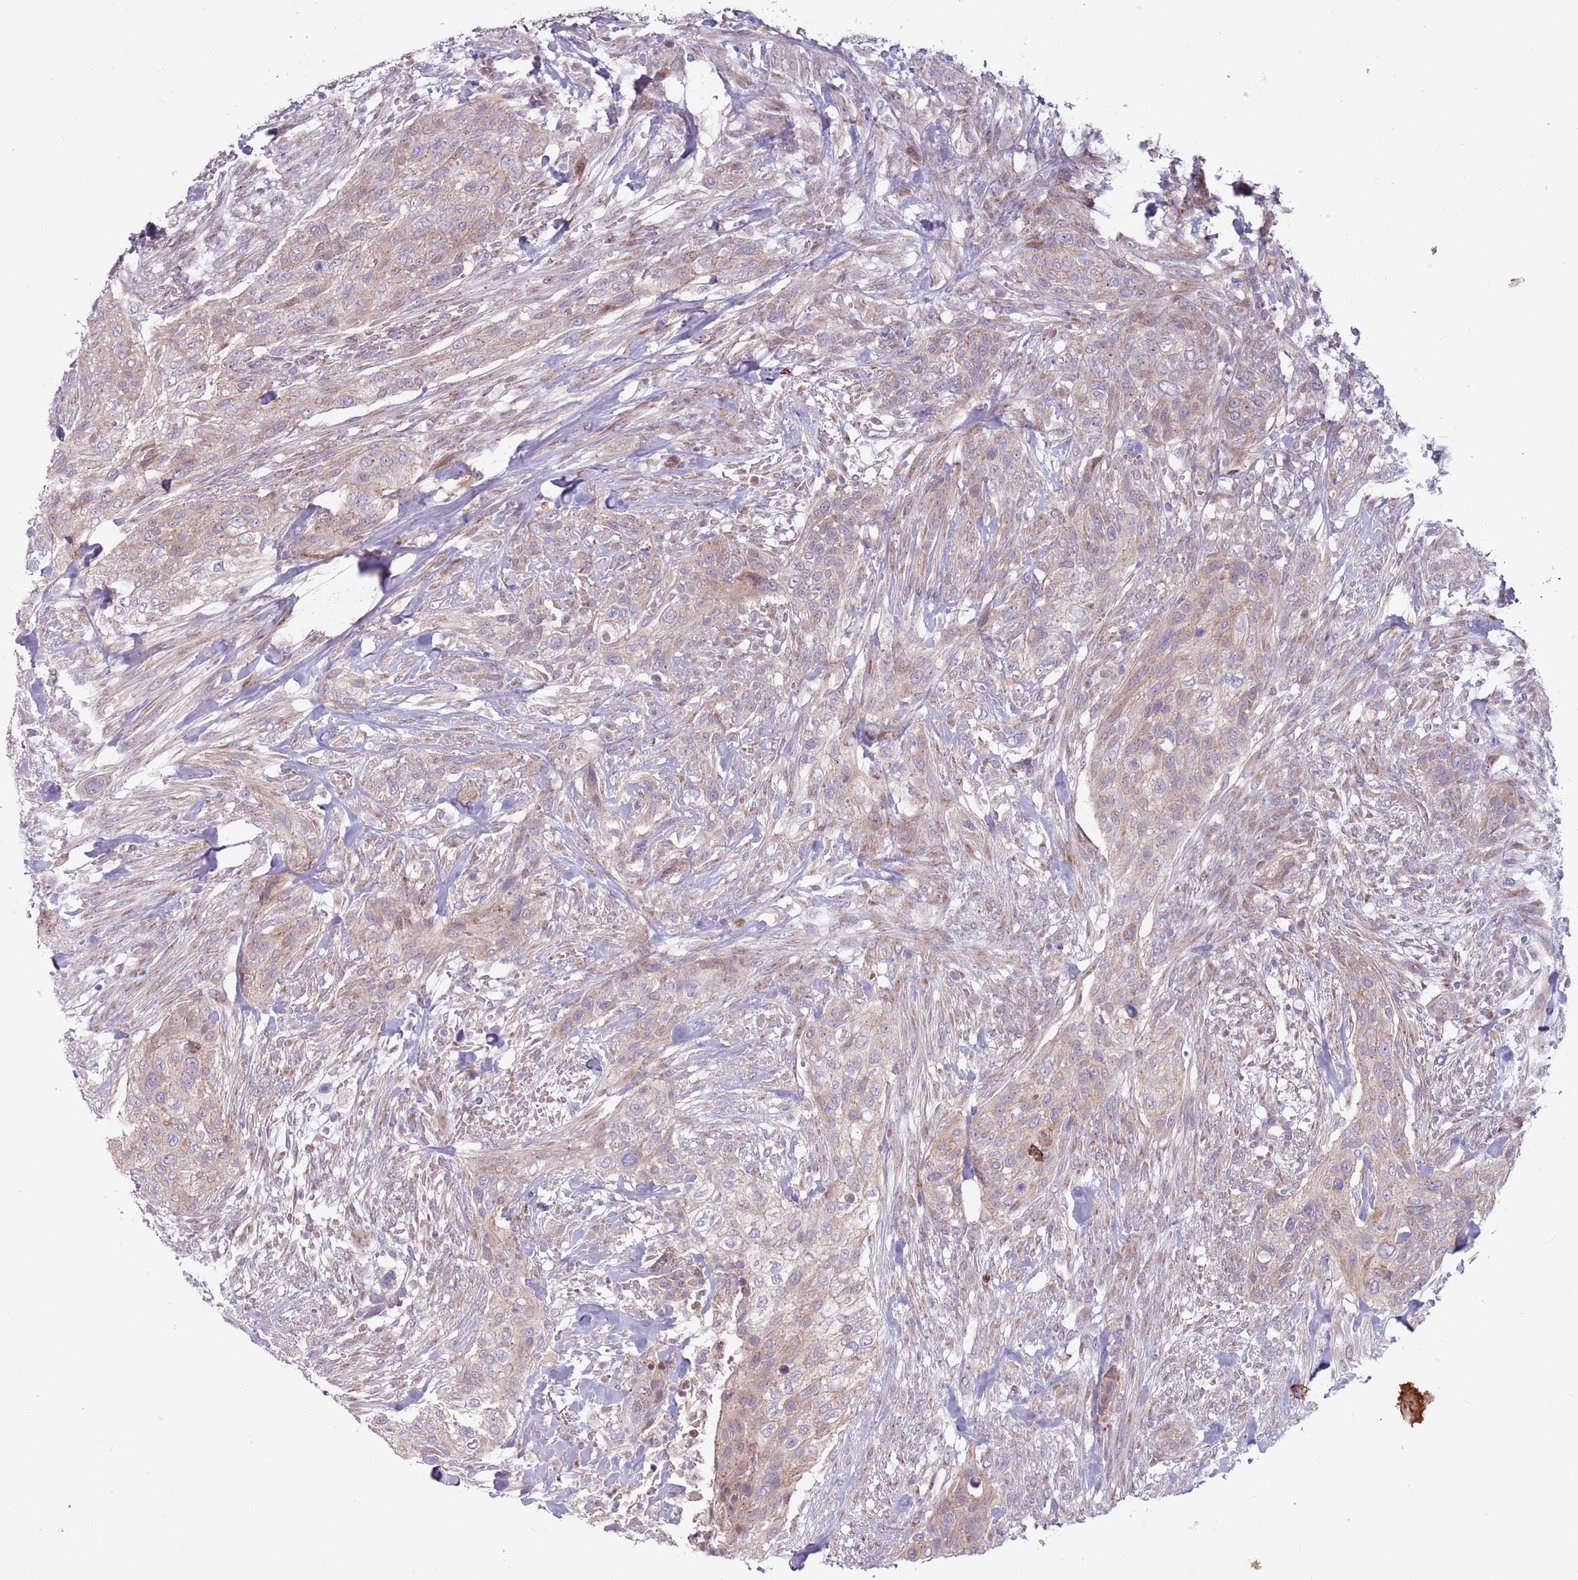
{"staining": {"intensity": "weak", "quantity": "<25%", "location": "cytoplasmic/membranous"}, "tissue": "urothelial cancer", "cell_type": "Tumor cells", "image_type": "cancer", "snomed": [{"axis": "morphology", "description": "Urothelial carcinoma, High grade"}, {"axis": "topography", "description": "Urinary bladder"}], "caption": "Tumor cells are negative for protein expression in human high-grade urothelial carcinoma. (Brightfield microscopy of DAB IHC at high magnification).", "gene": "CCDC150", "patient": {"sex": "male", "age": 35}}